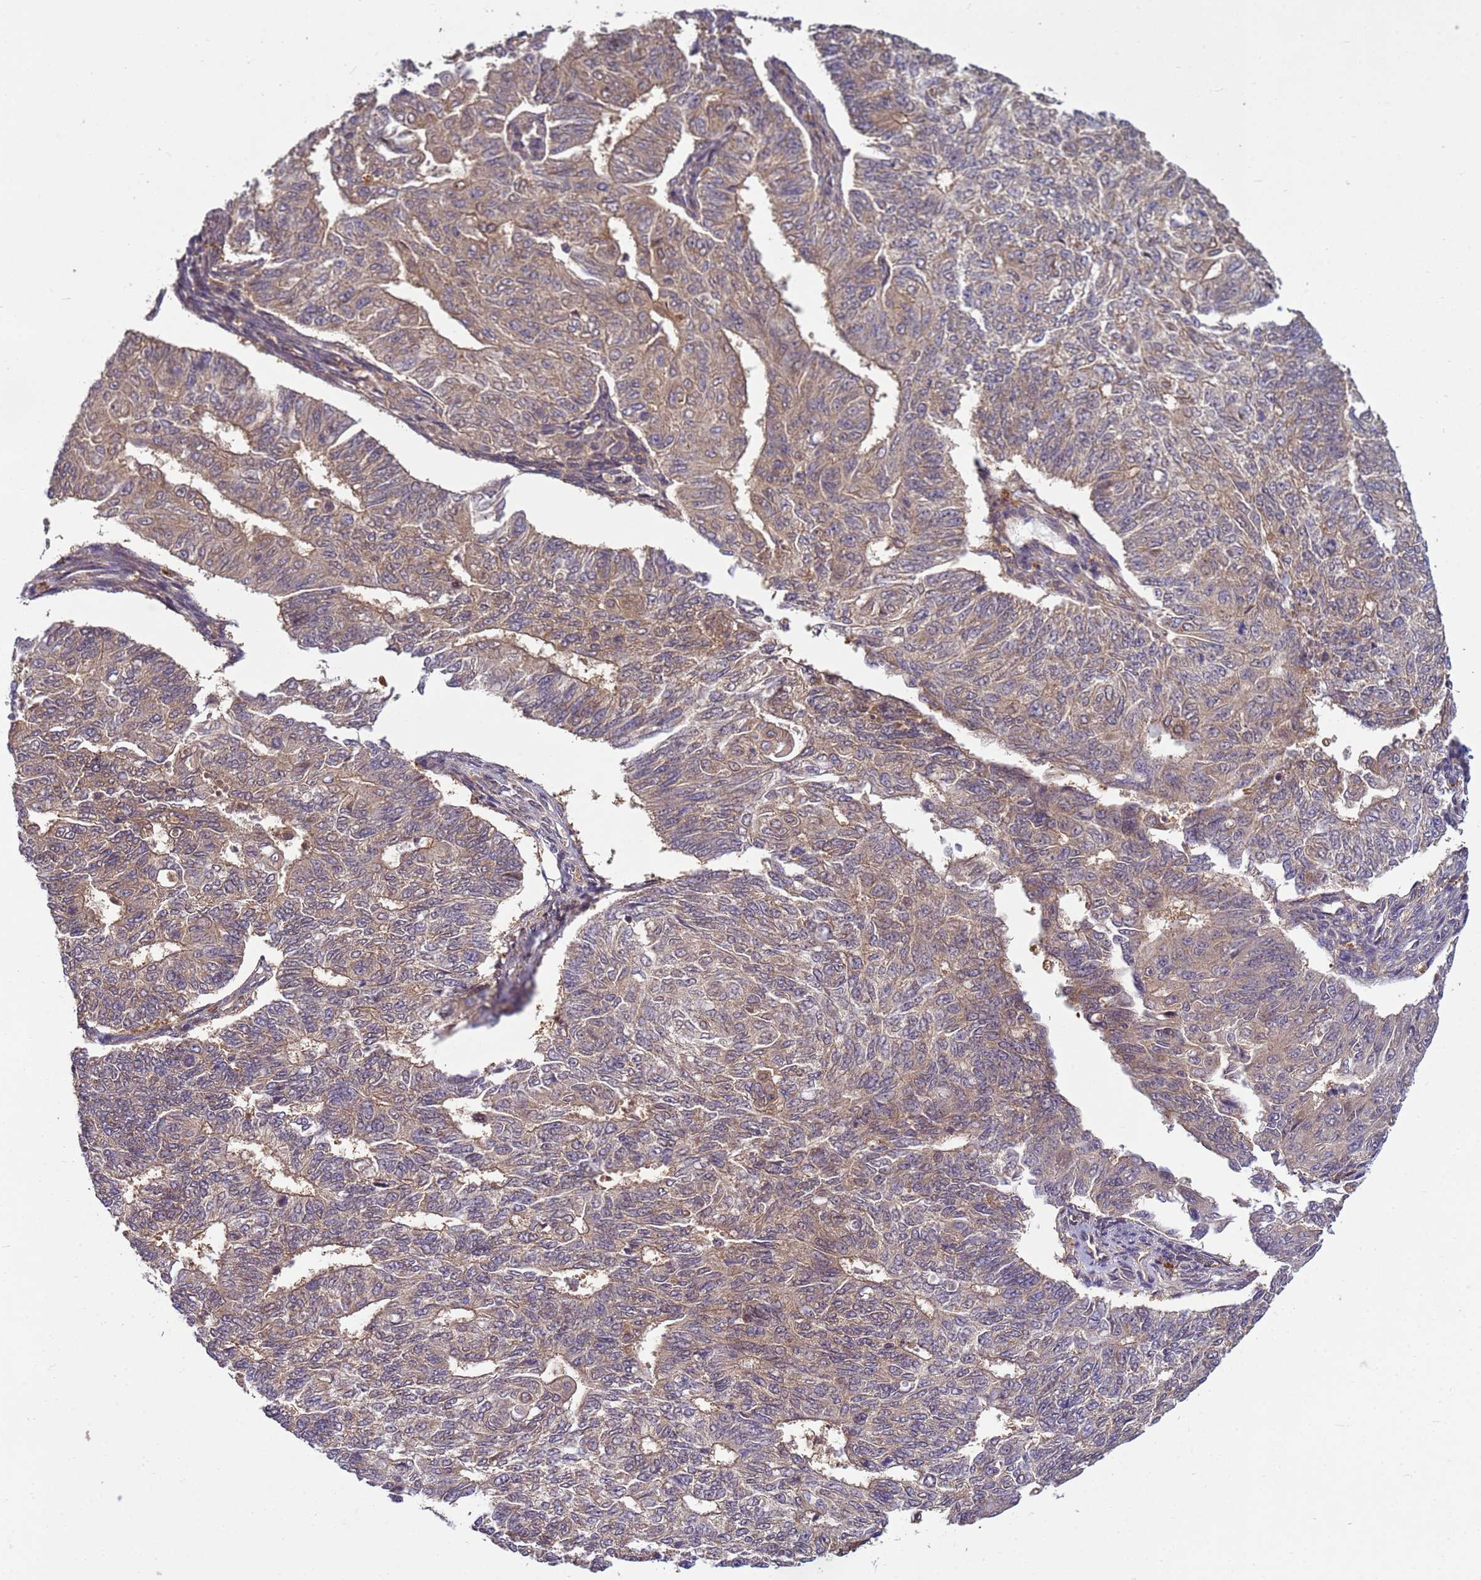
{"staining": {"intensity": "moderate", "quantity": "25%-75%", "location": "cytoplasmic/membranous"}, "tissue": "endometrial cancer", "cell_type": "Tumor cells", "image_type": "cancer", "snomed": [{"axis": "morphology", "description": "Adenocarcinoma, NOS"}, {"axis": "topography", "description": "Endometrium"}], "caption": "A brown stain shows moderate cytoplasmic/membranous staining of a protein in adenocarcinoma (endometrial) tumor cells.", "gene": "NPEPPS", "patient": {"sex": "female", "age": 32}}